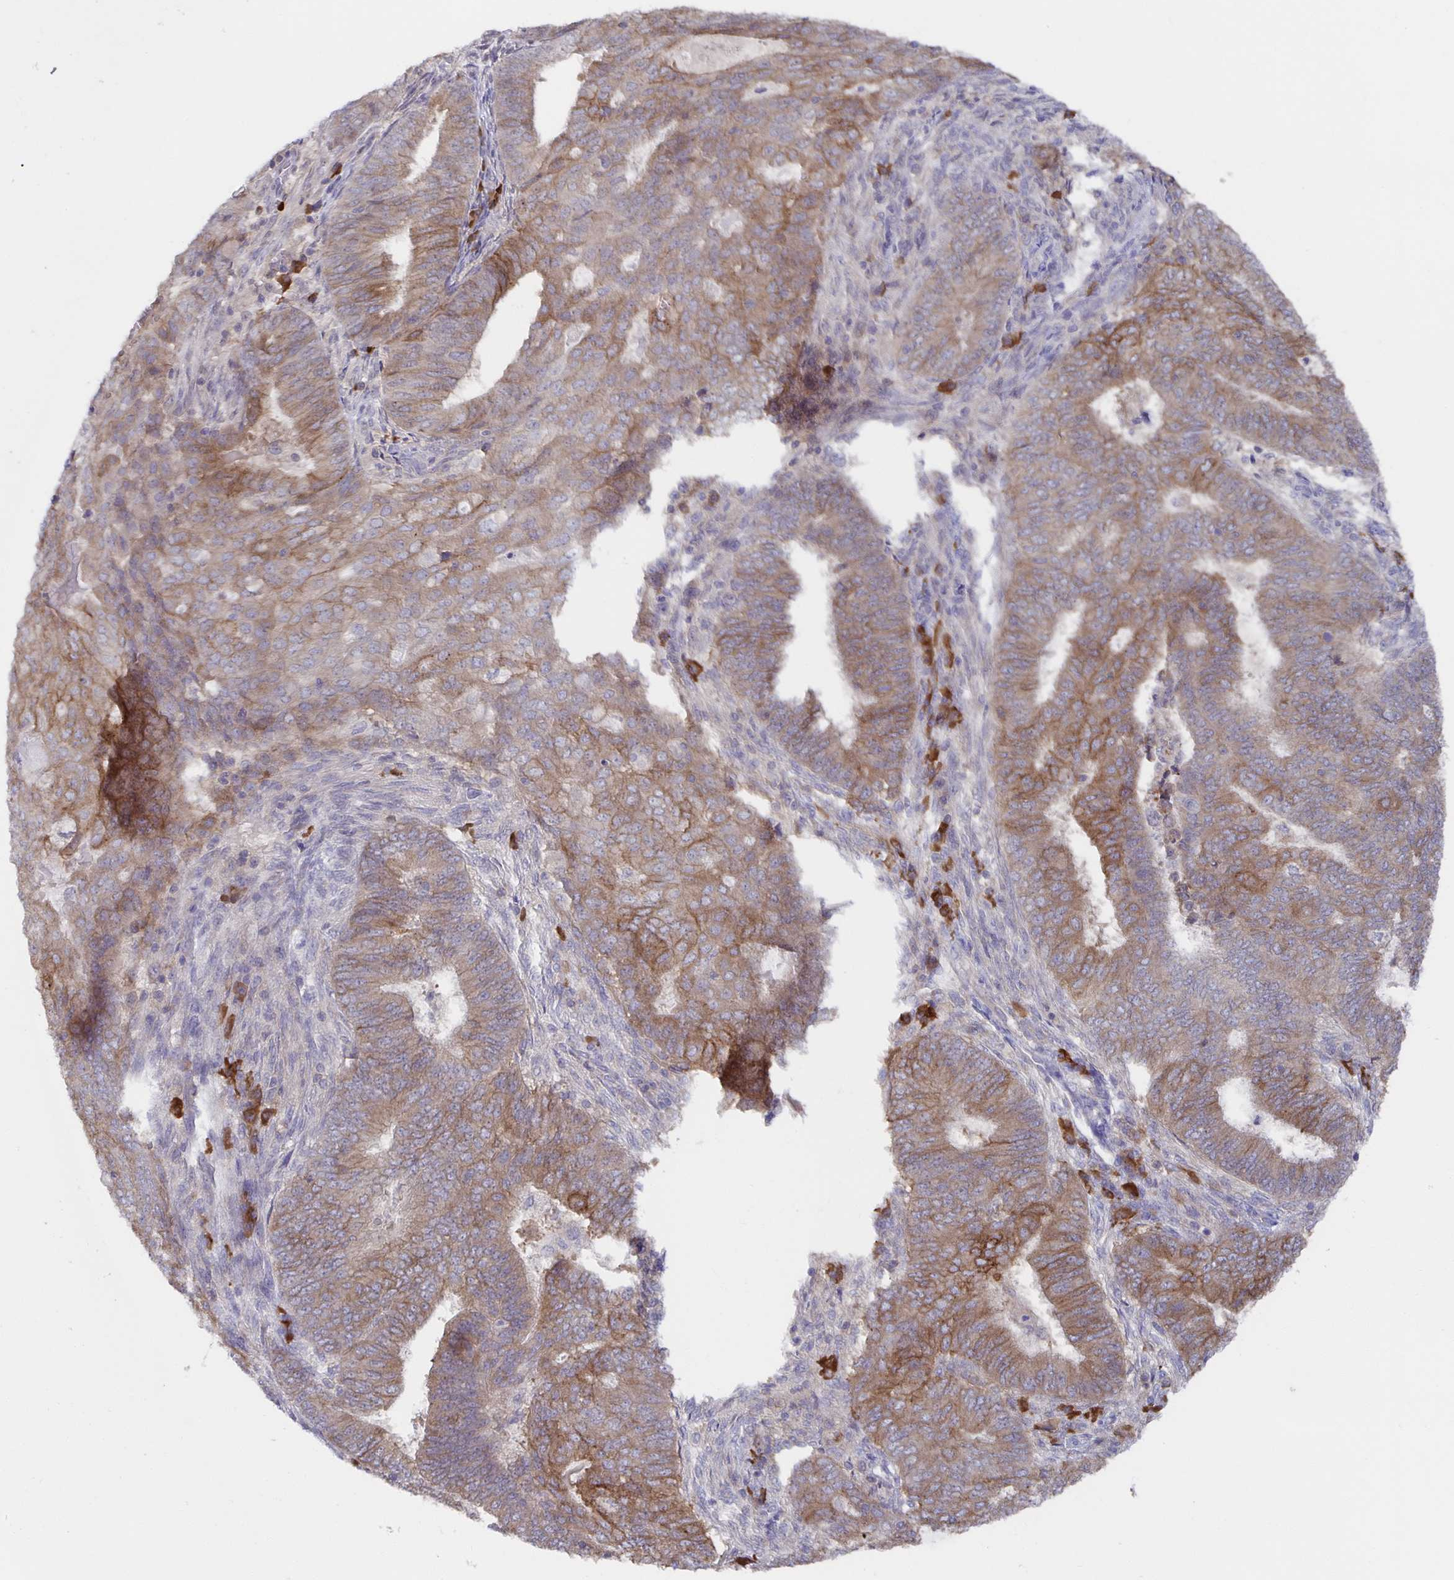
{"staining": {"intensity": "moderate", "quantity": ">75%", "location": "cytoplasmic/membranous"}, "tissue": "endometrial cancer", "cell_type": "Tumor cells", "image_type": "cancer", "snomed": [{"axis": "morphology", "description": "Adenocarcinoma, NOS"}, {"axis": "topography", "description": "Endometrium"}], "caption": "Human endometrial adenocarcinoma stained with a protein marker demonstrates moderate staining in tumor cells.", "gene": "BAD", "patient": {"sex": "female", "age": 62}}